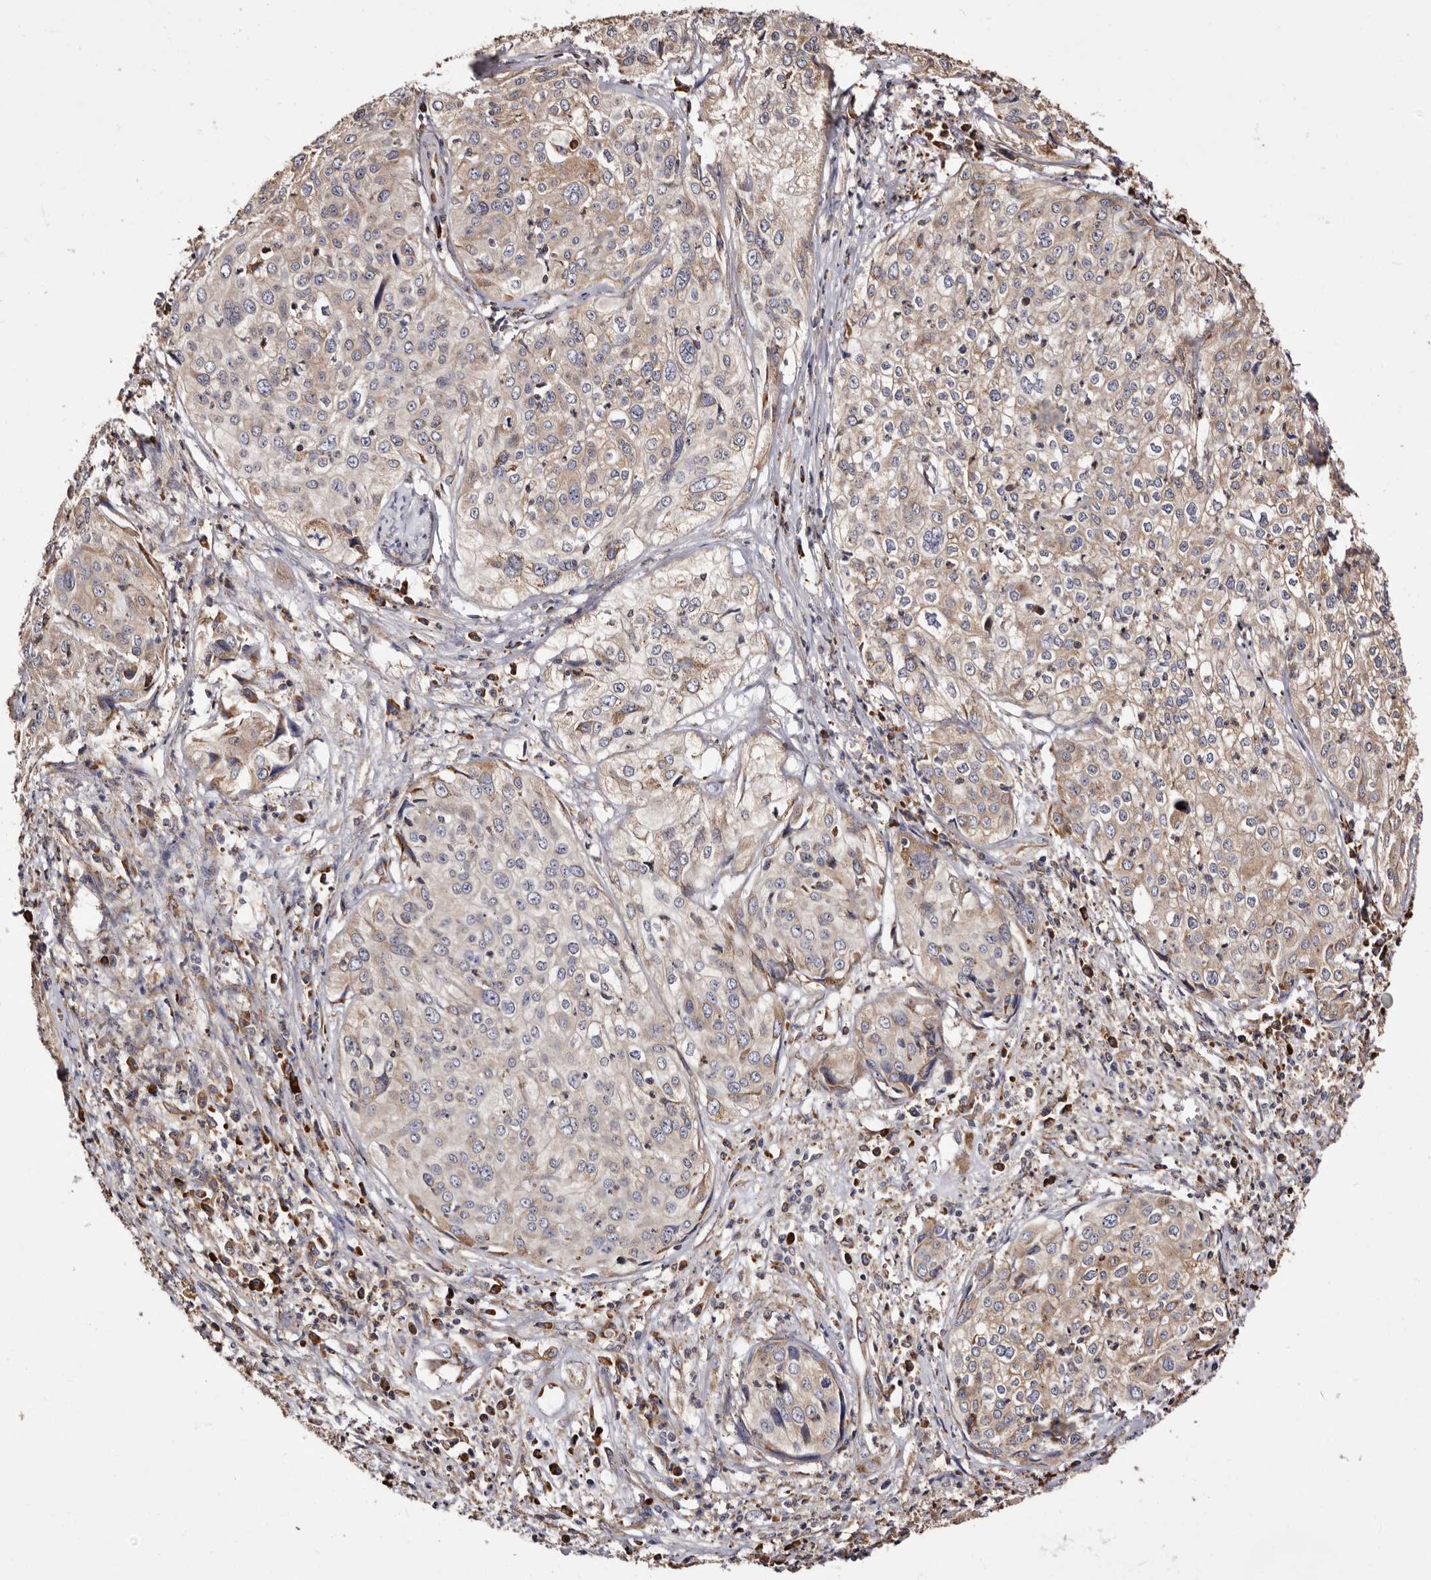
{"staining": {"intensity": "moderate", "quantity": ">75%", "location": "cytoplasmic/membranous"}, "tissue": "cervical cancer", "cell_type": "Tumor cells", "image_type": "cancer", "snomed": [{"axis": "morphology", "description": "Squamous cell carcinoma, NOS"}, {"axis": "topography", "description": "Cervix"}], "caption": "DAB immunohistochemical staining of human squamous cell carcinoma (cervical) reveals moderate cytoplasmic/membranous protein staining in approximately >75% of tumor cells.", "gene": "ACBD6", "patient": {"sex": "female", "age": 31}}